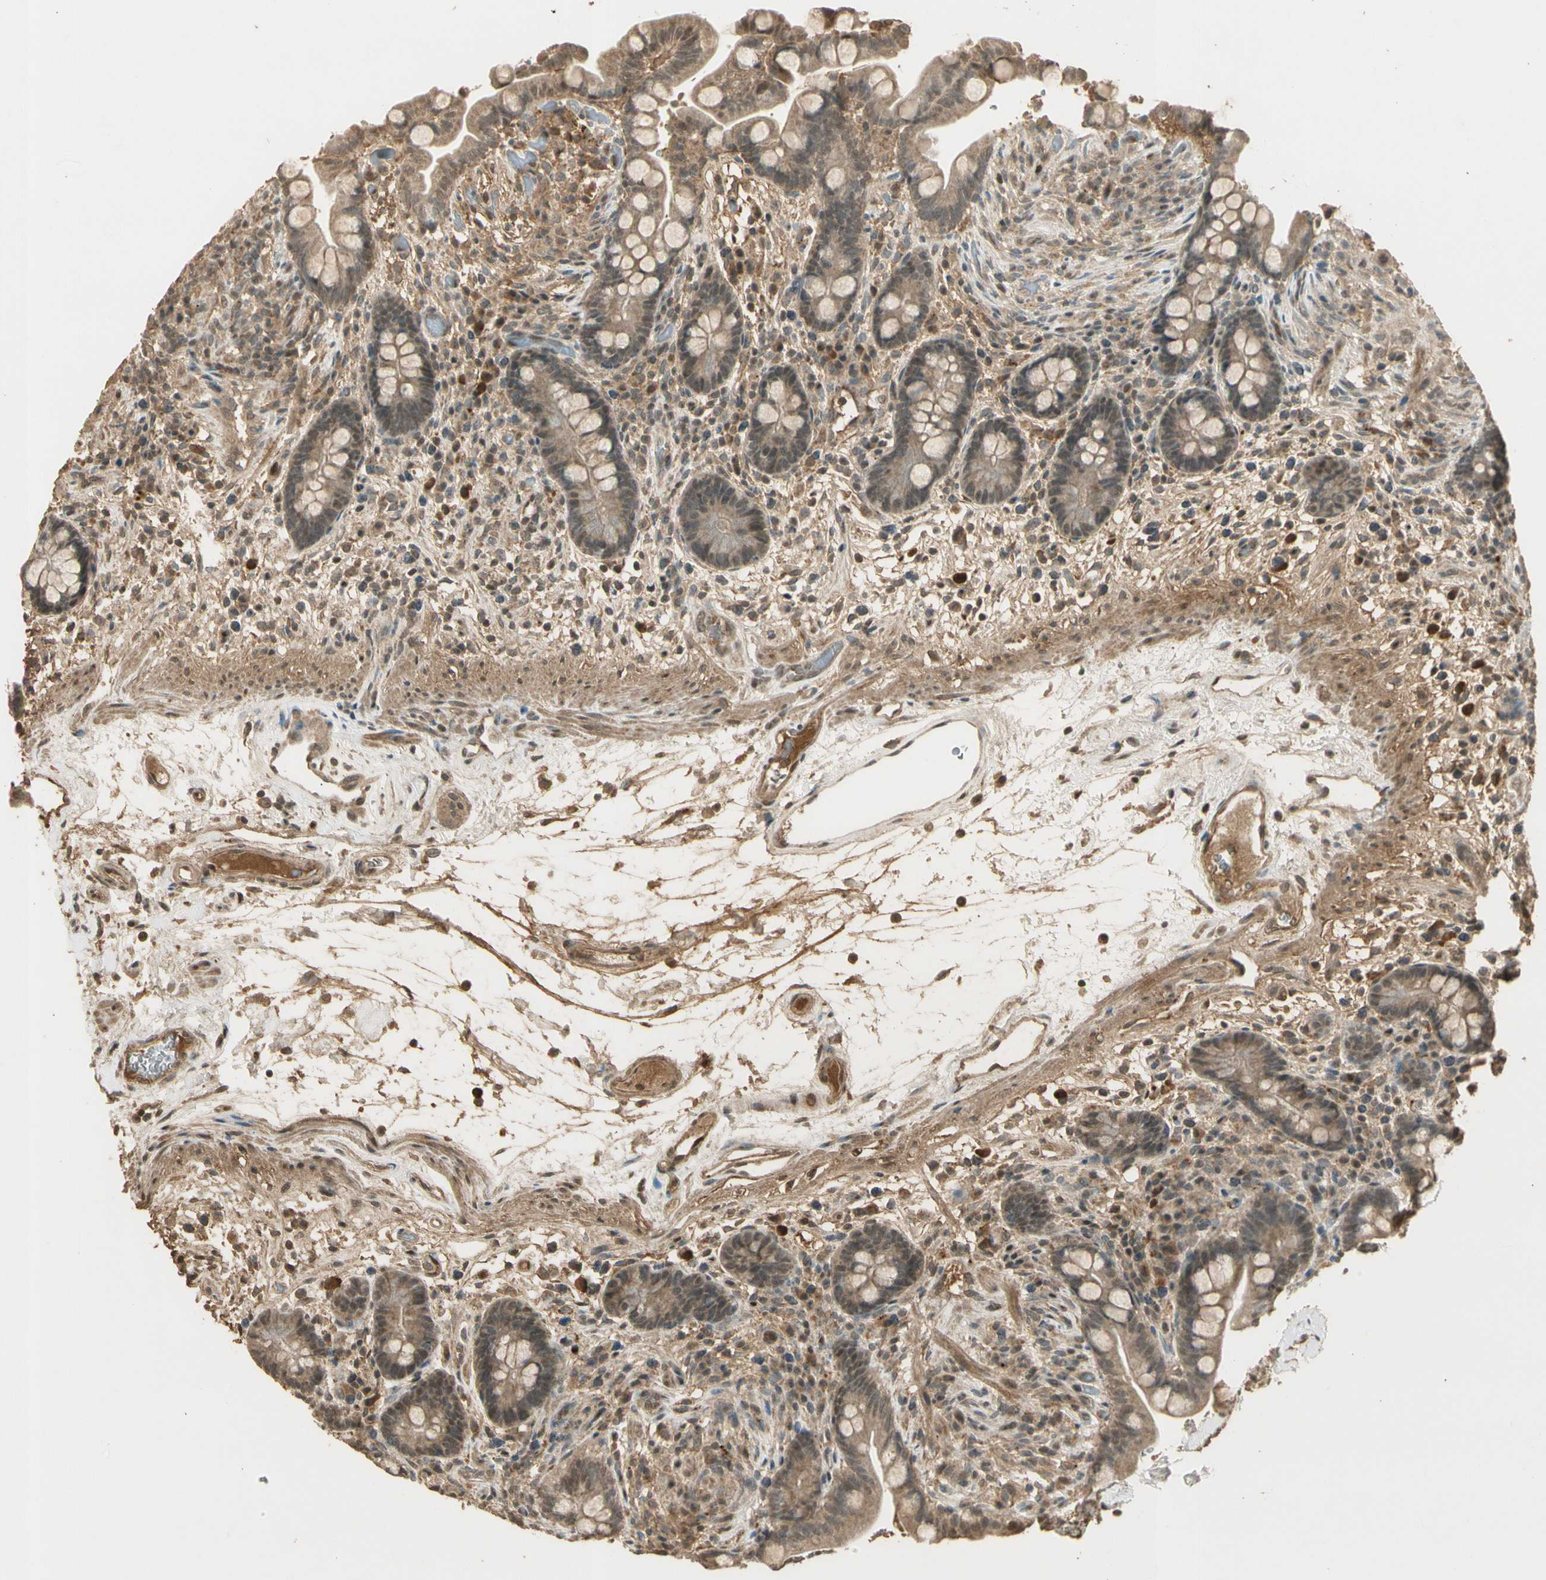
{"staining": {"intensity": "moderate", "quantity": ">75%", "location": "cytoplasmic/membranous,nuclear"}, "tissue": "colon", "cell_type": "Endothelial cells", "image_type": "normal", "snomed": [{"axis": "morphology", "description": "Normal tissue, NOS"}, {"axis": "topography", "description": "Colon"}], "caption": "The histopathology image displays staining of unremarkable colon, revealing moderate cytoplasmic/membranous,nuclear protein positivity (brown color) within endothelial cells.", "gene": "GMEB2", "patient": {"sex": "male", "age": 73}}